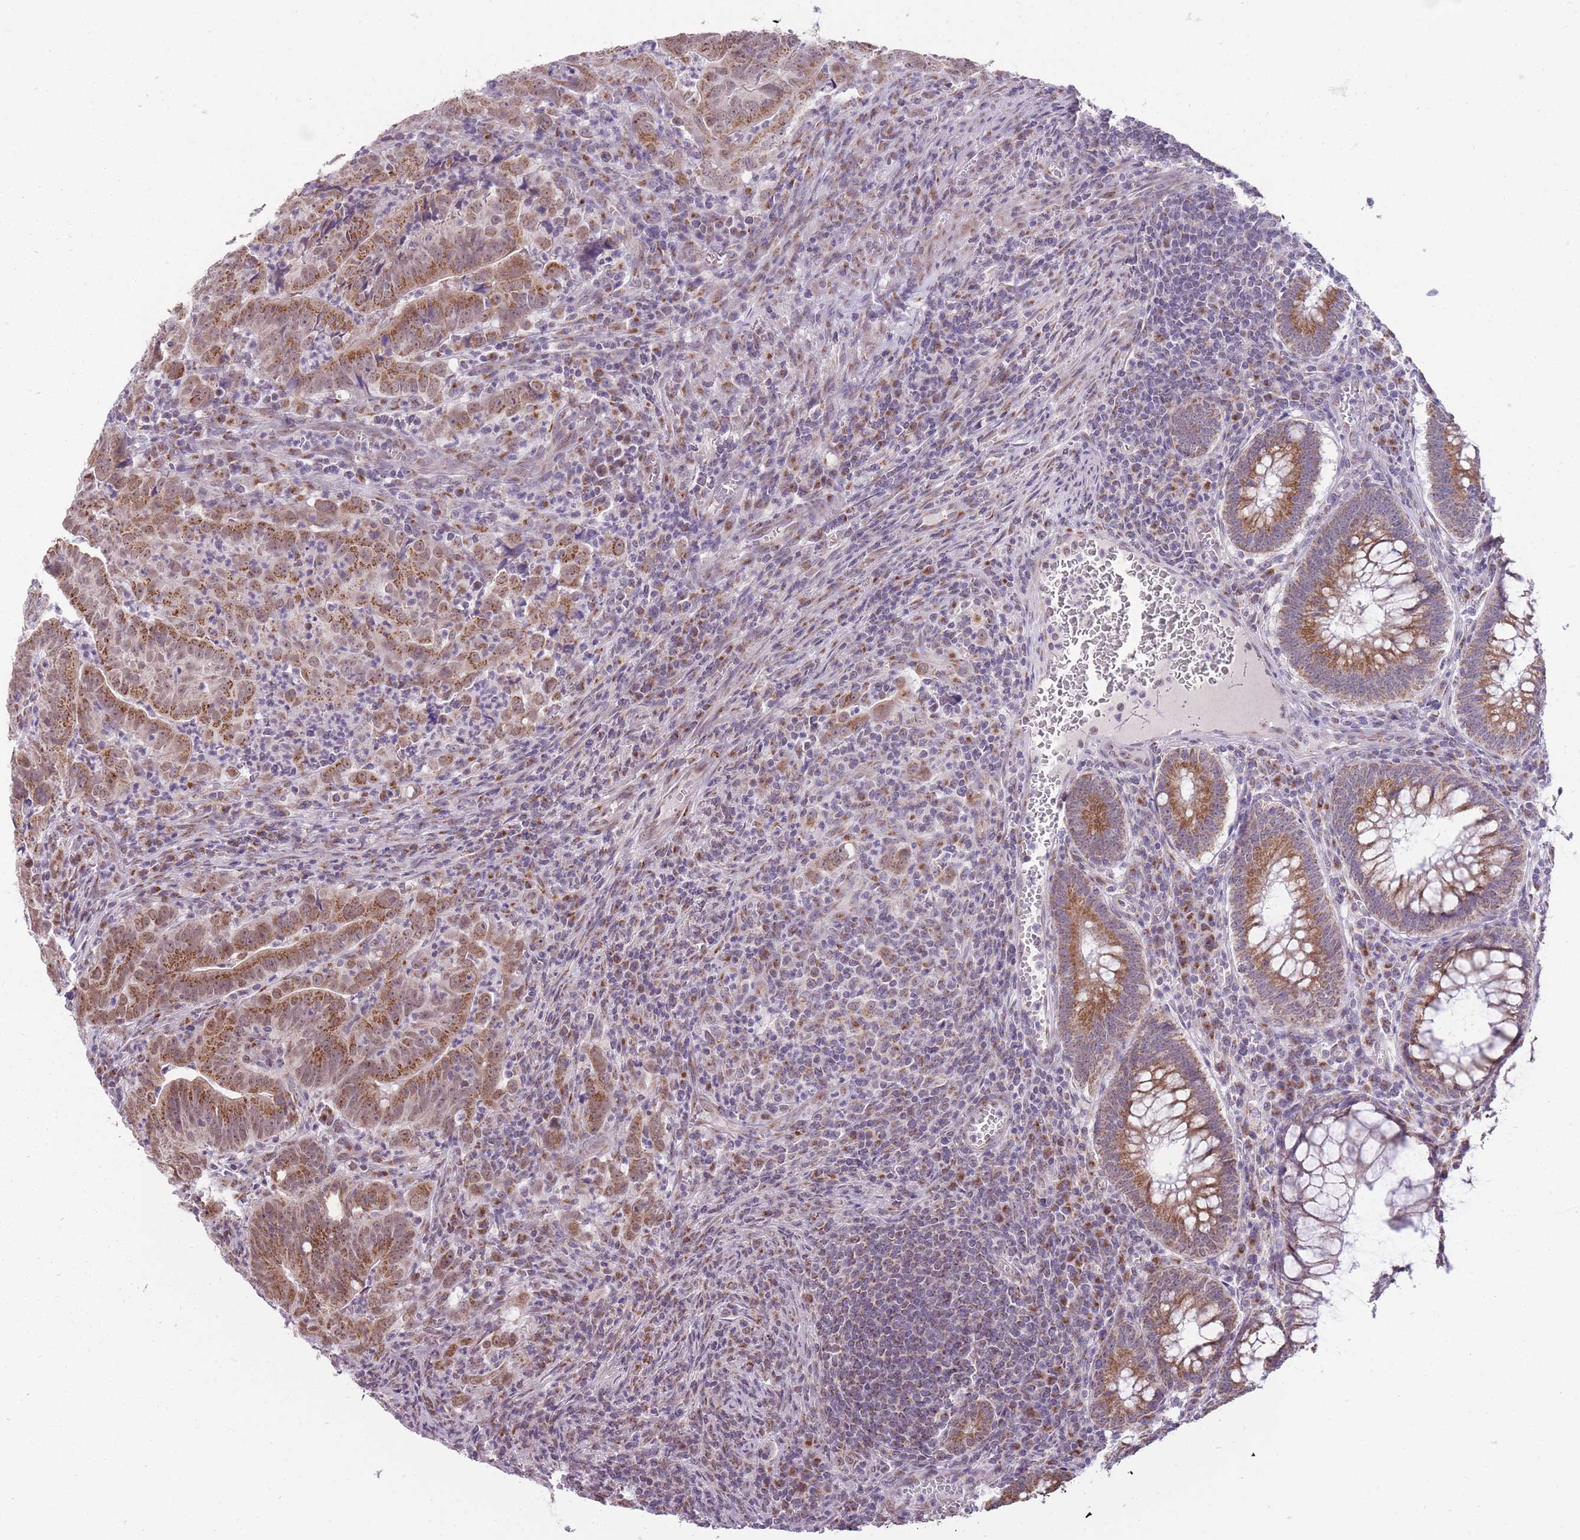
{"staining": {"intensity": "moderate", "quantity": ">75%", "location": "cytoplasmic/membranous"}, "tissue": "colorectal cancer", "cell_type": "Tumor cells", "image_type": "cancer", "snomed": [{"axis": "morphology", "description": "Adenocarcinoma, NOS"}, {"axis": "topography", "description": "Rectum"}], "caption": "Tumor cells reveal medium levels of moderate cytoplasmic/membranous expression in about >75% of cells in colorectal cancer (adenocarcinoma). (DAB = brown stain, brightfield microscopy at high magnification).", "gene": "NELL1", "patient": {"sex": "male", "age": 69}}